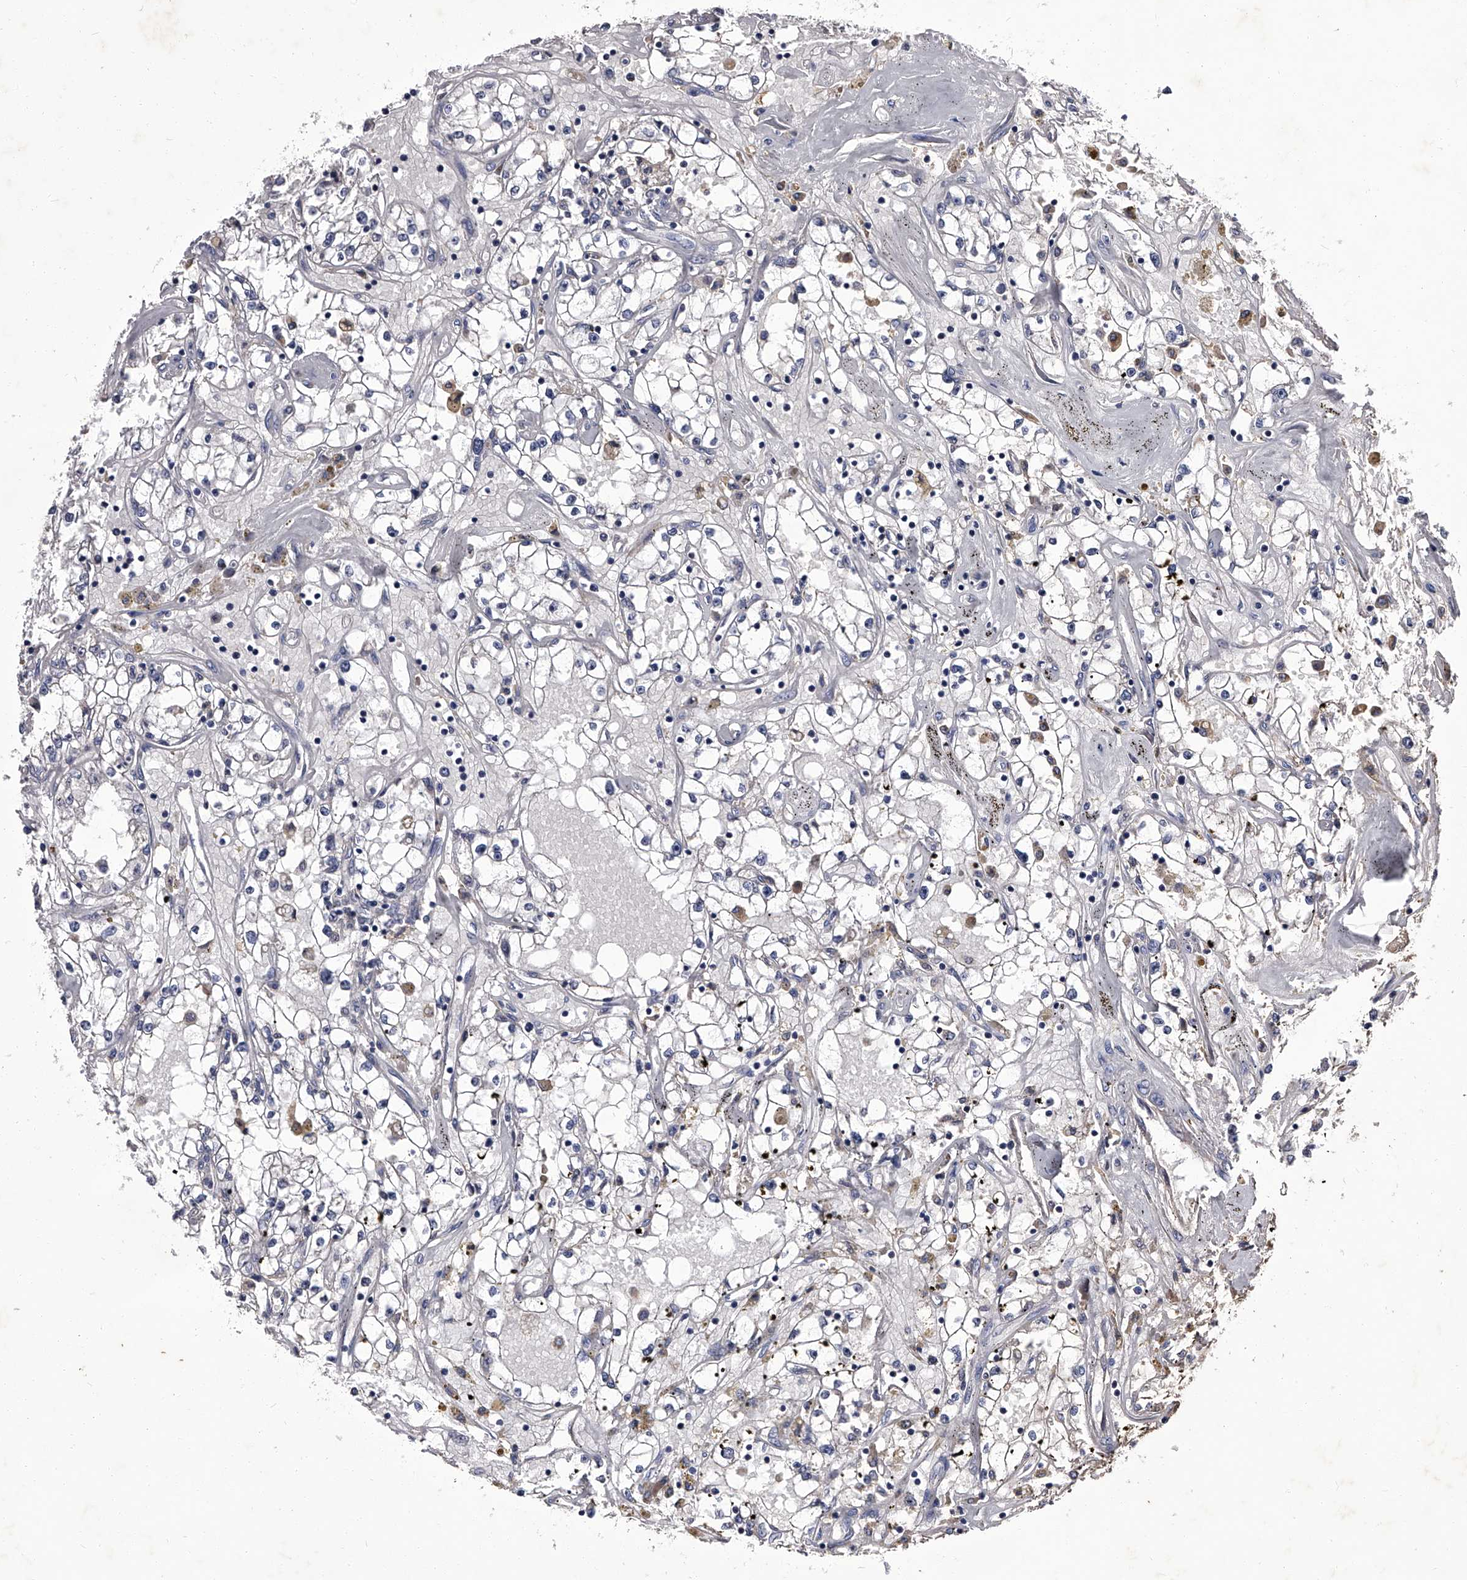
{"staining": {"intensity": "negative", "quantity": "none", "location": "none"}, "tissue": "renal cancer", "cell_type": "Tumor cells", "image_type": "cancer", "snomed": [{"axis": "morphology", "description": "Adenocarcinoma, NOS"}, {"axis": "topography", "description": "Kidney"}], "caption": "DAB immunohistochemical staining of renal cancer demonstrates no significant expression in tumor cells.", "gene": "SLC18B1", "patient": {"sex": "male", "age": 56}}